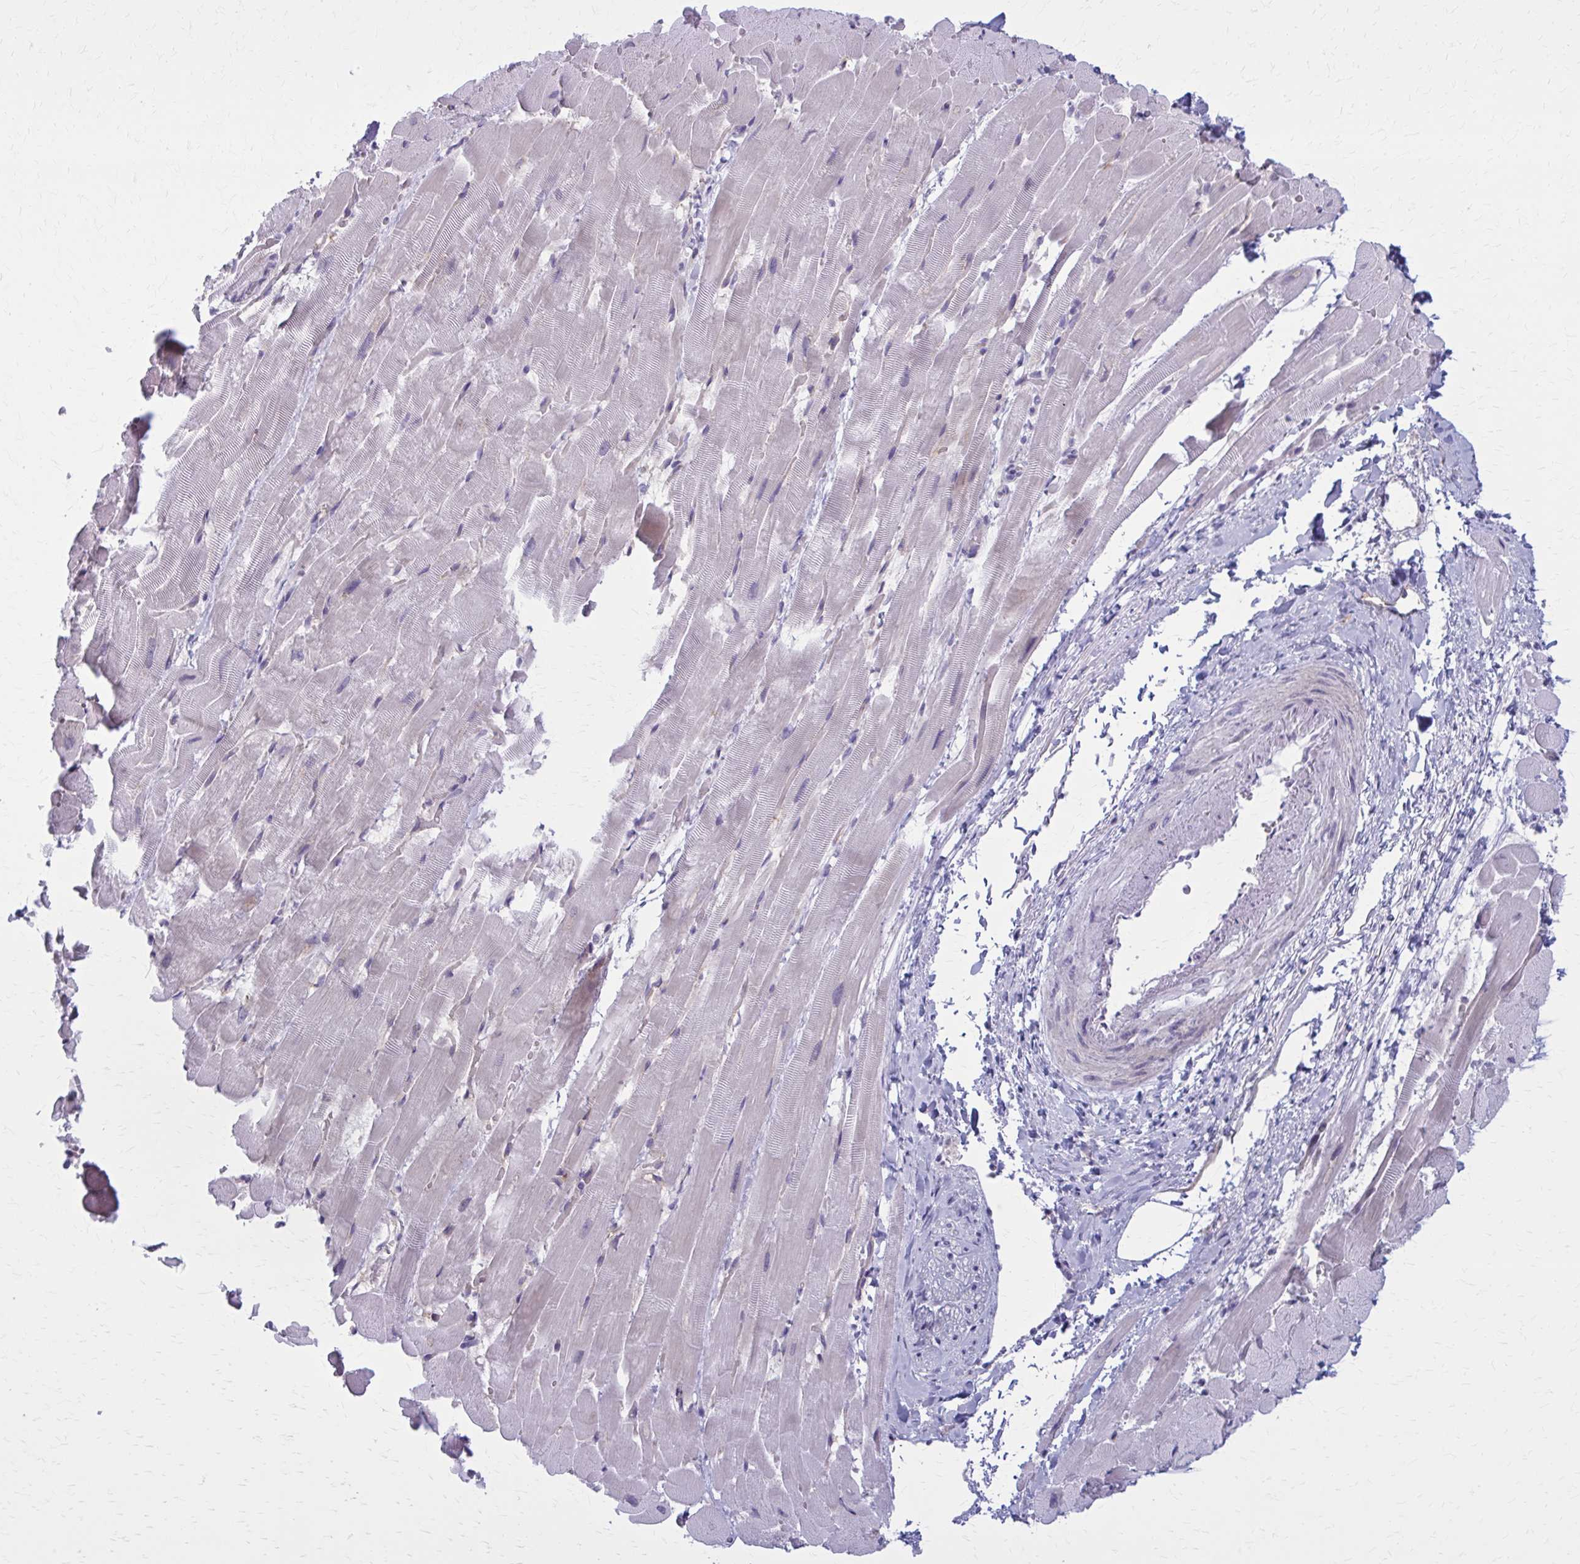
{"staining": {"intensity": "negative", "quantity": "none", "location": "none"}, "tissue": "heart muscle", "cell_type": "Cardiomyocytes", "image_type": "normal", "snomed": [{"axis": "morphology", "description": "Normal tissue, NOS"}, {"axis": "topography", "description": "Heart"}], "caption": "Image shows no significant protein positivity in cardiomyocytes of normal heart muscle. The staining was performed using DAB (3,3'-diaminobenzidine) to visualize the protein expression in brown, while the nuclei were stained in blue with hematoxylin (Magnification: 20x).", "gene": "CD38", "patient": {"sex": "male", "age": 37}}